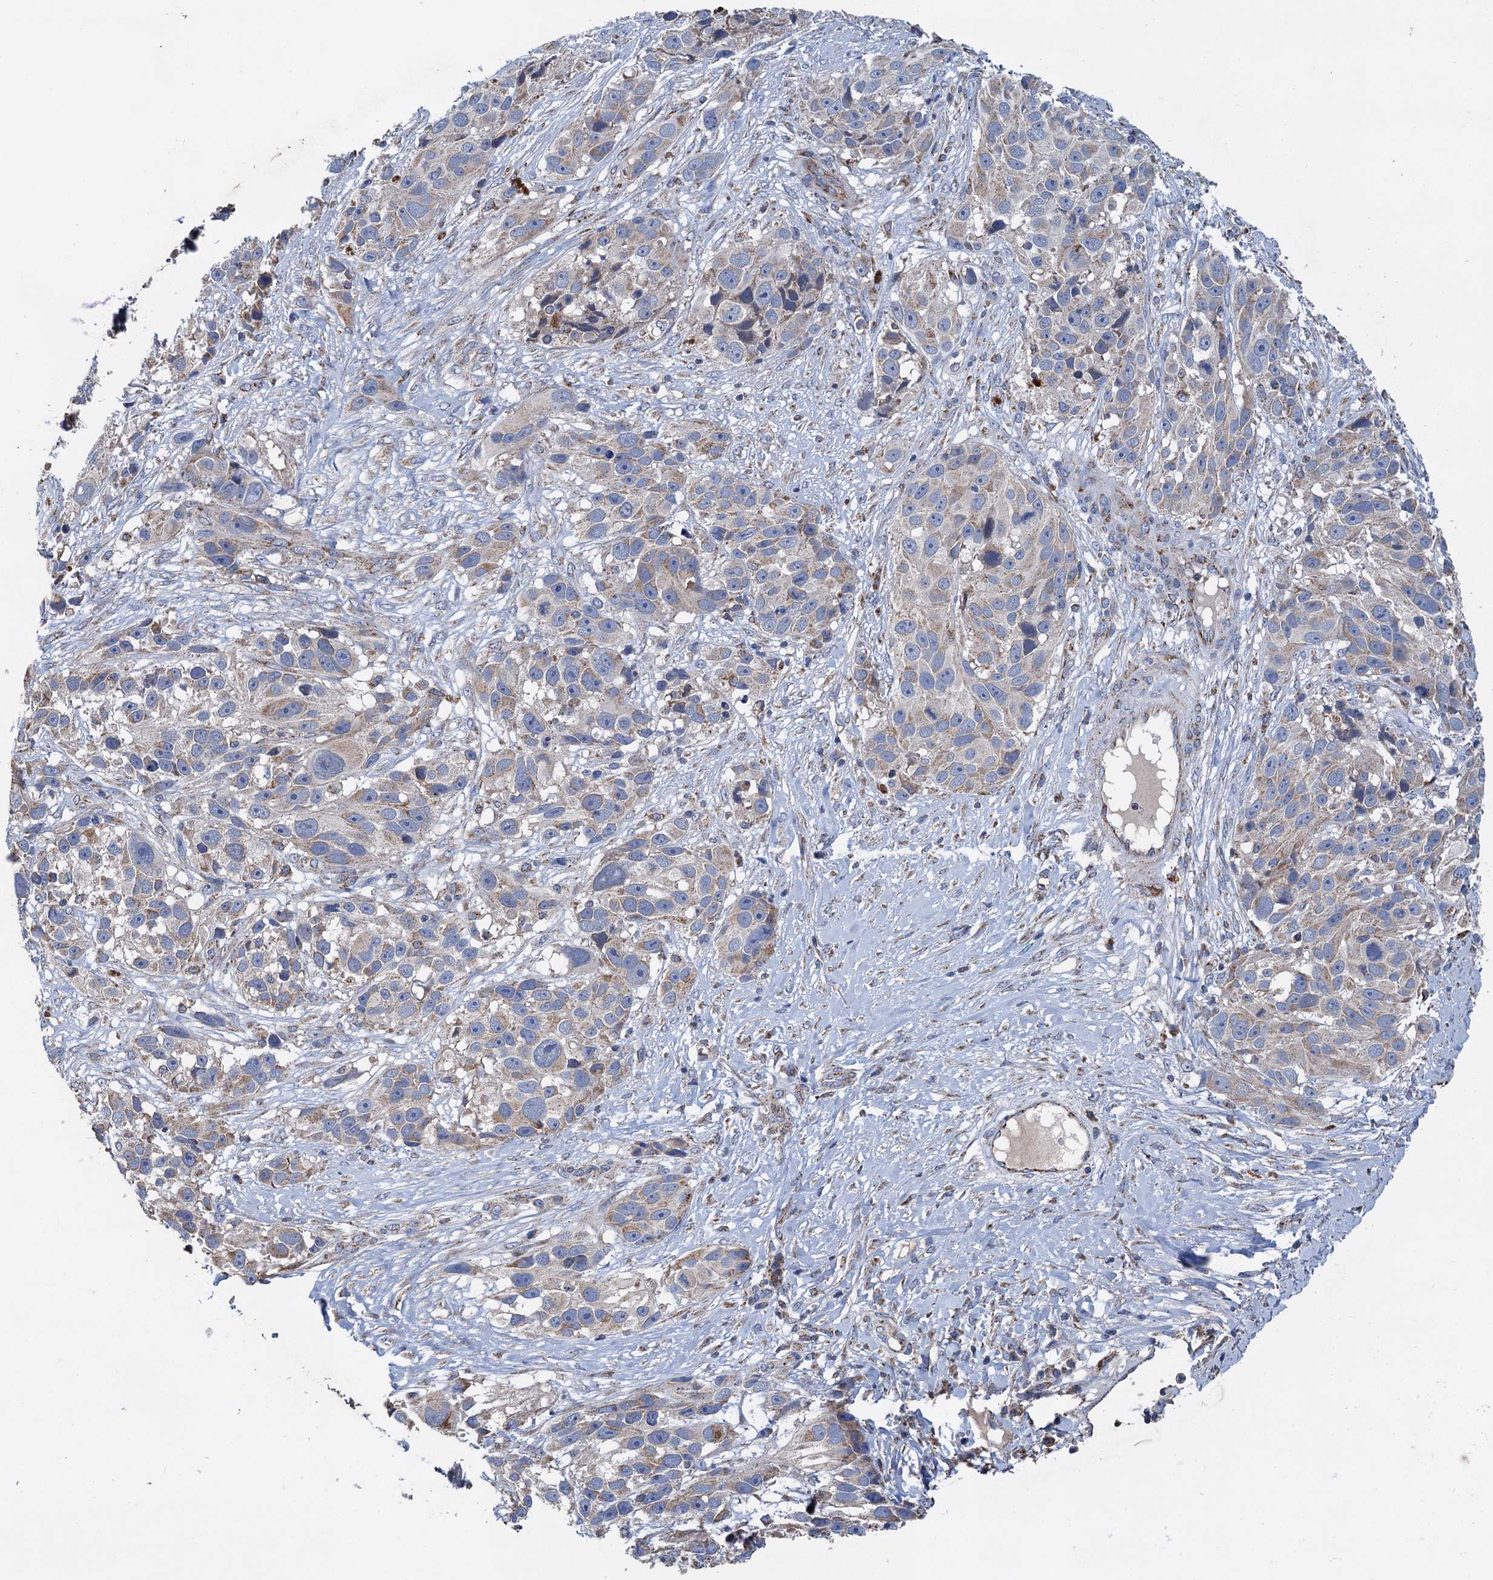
{"staining": {"intensity": "weak", "quantity": "25%-75%", "location": "cytoplasmic/membranous"}, "tissue": "melanoma", "cell_type": "Tumor cells", "image_type": "cancer", "snomed": [{"axis": "morphology", "description": "Malignant melanoma, NOS"}, {"axis": "topography", "description": "Skin"}], "caption": "Immunohistochemical staining of human melanoma shows low levels of weak cytoplasmic/membranous protein positivity in about 25%-75% of tumor cells. (brown staining indicates protein expression, while blue staining denotes nuclei).", "gene": "DGLUCY", "patient": {"sex": "male", "age": 84}}